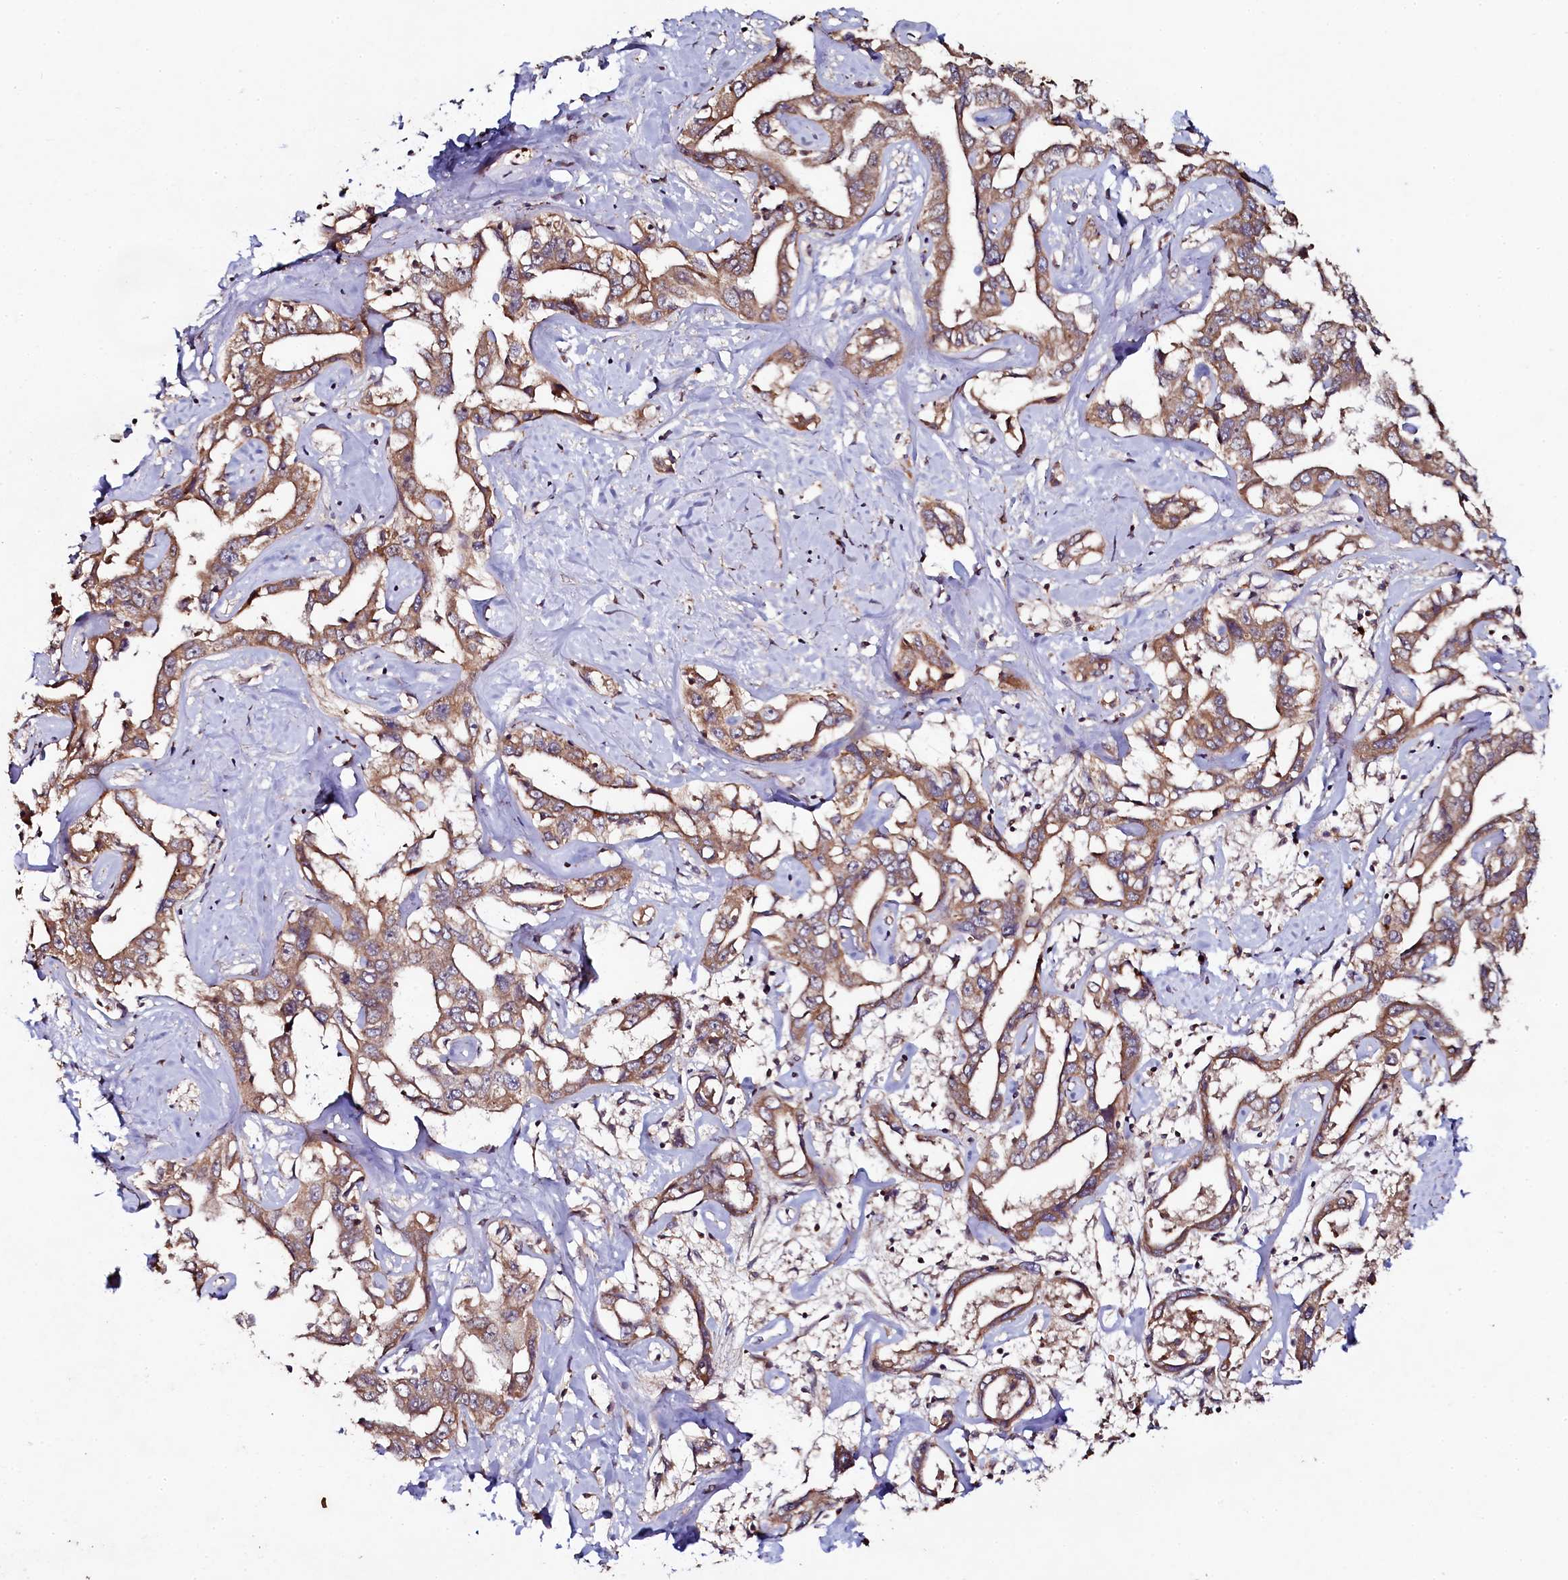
{"staining": {"intensity": "moderate", "quantity": ">75%", "location": "cytoplasmic/membranous"}, "tissue": "liver cancer", "cell_type": "Tumor cells", "image_type": "cancer", "snomed": [{"axis": "morphology", "description": "Cholangiocarcinoma"}, {"axis": "topography", "description": "Liver"}], "caption": "The image reveals staining of liver cholangiocarcinoma, revealing moderate cytoplasmic/membranous protein expression (brown color) within tumor cells.", "gene": "SEC24C", "patient": {"sex": "male", "age": 59}}